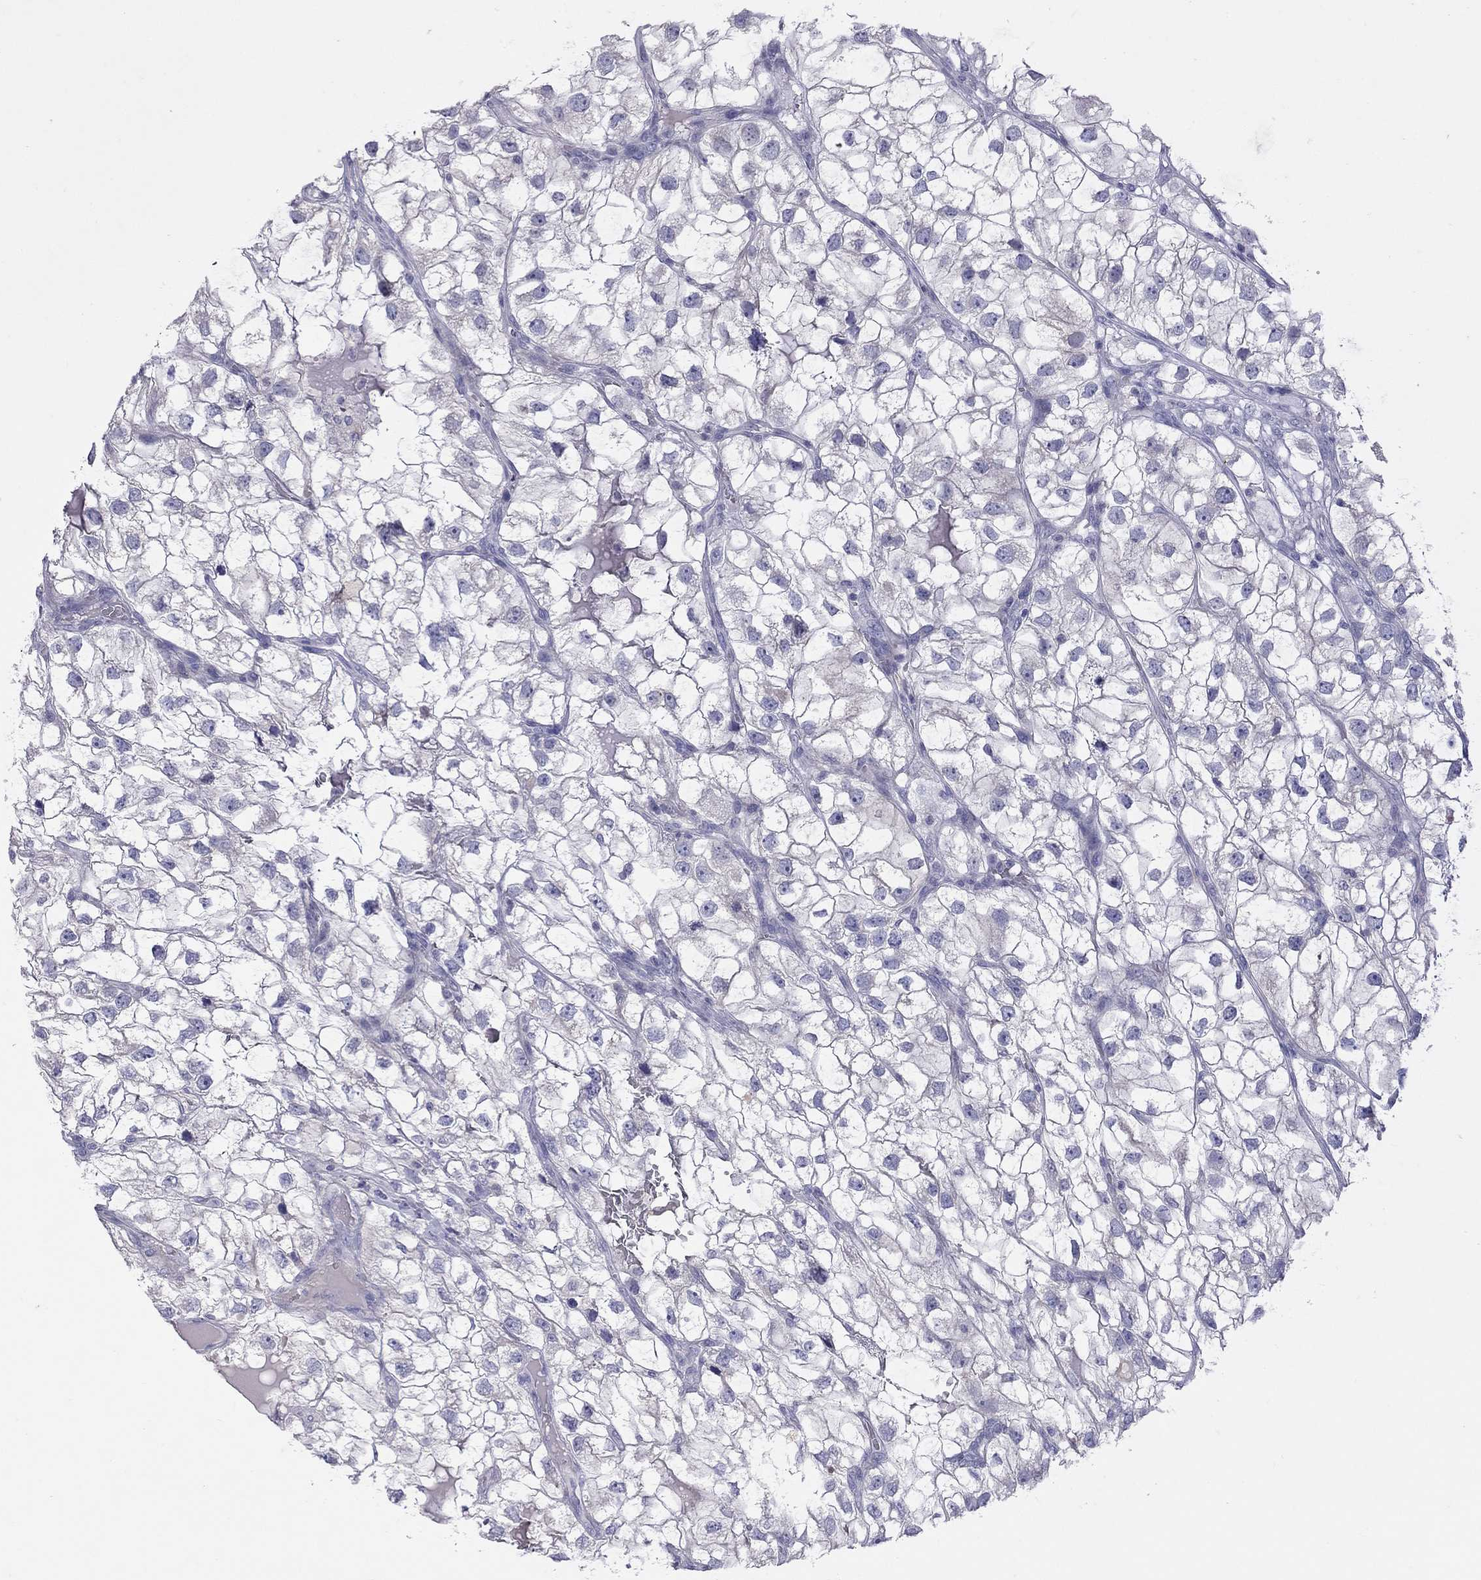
{"staining": {"intensity": "negative", "quantity": "none", "location": "none"}, "tissue": "renal cancer", "cell_type": "Tumor cells", "image_type": "cancer", "snomed": [{"axis": "morphology", "description": "Adenocarcinoma, NOS"}, {"axis": "topography", "description": "Kidney"}], "caption": "Immunohistochemistry photomicrograph of adenocarcinoma (renal) stained for a protein (brown), which exhibits no staining in tumor cells. (Brightfield microscopy of DAB (3,3'-diaminobenzidine) immunohistochemistry at high magnification).", "gene": "MUC16", "patient": {"sex": "male", "age": 59}}